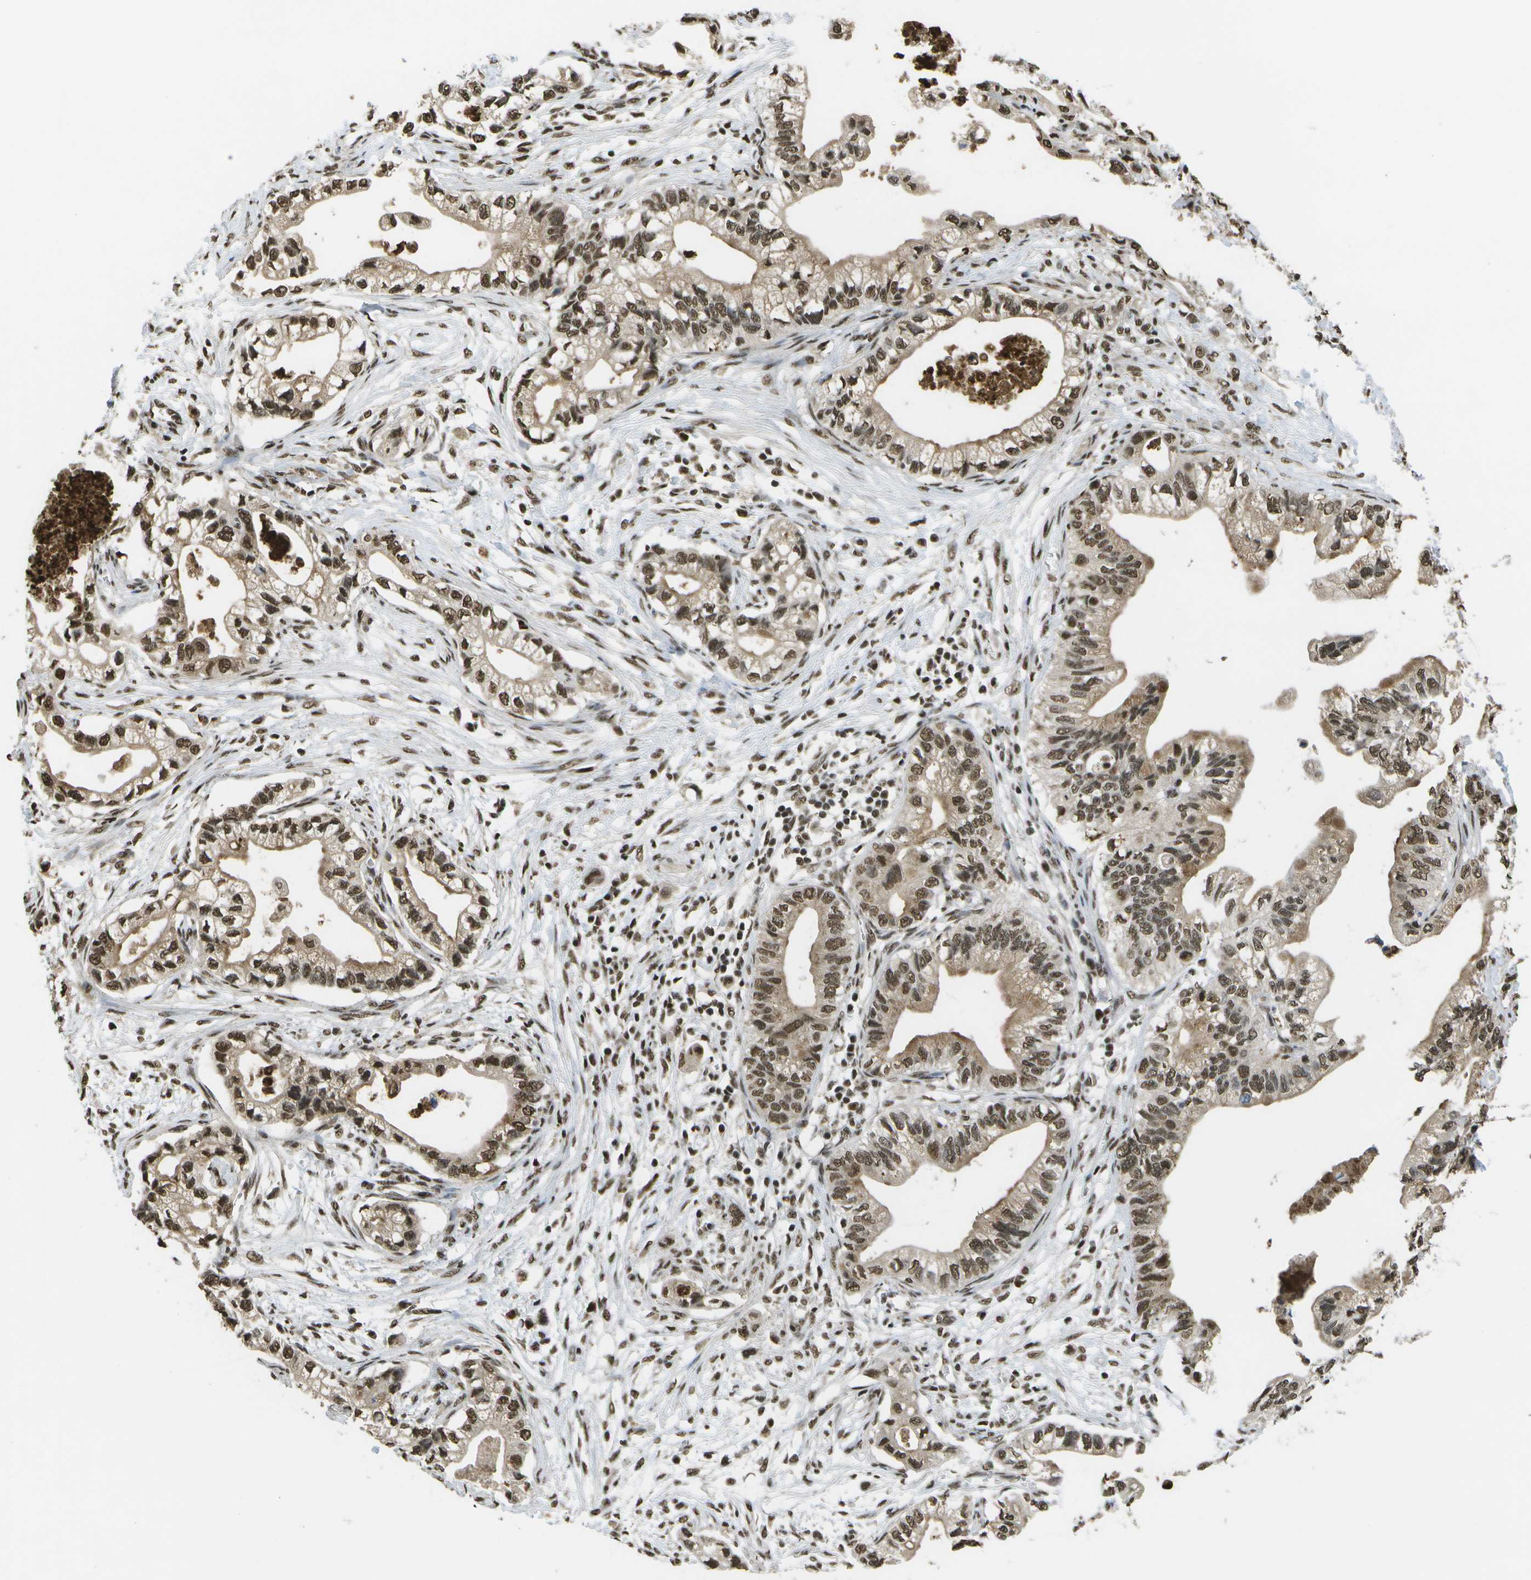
{"staining": {"intensity": "moderate", "quantity": ">75%", "location": "nuclear"}, "tissue": "pancreatic cancer", "cell_type": "Tumor cells", "image_type": "cancer", "snomed": [{"axis": "morphology", "description": "Adenocarcinoma, NOS"}, {"axis": "topography", "description": "Pancreas"}], "caption": "Pancreatic cancer stained with DAB (3,3'-diaminobenzidine) immunohistochemistry displays medium levels of moderate nuclear staining in approximately >75% of tumor cells.", "gene": "SPEN", "patient": {"sex": "male", "age": 56}}